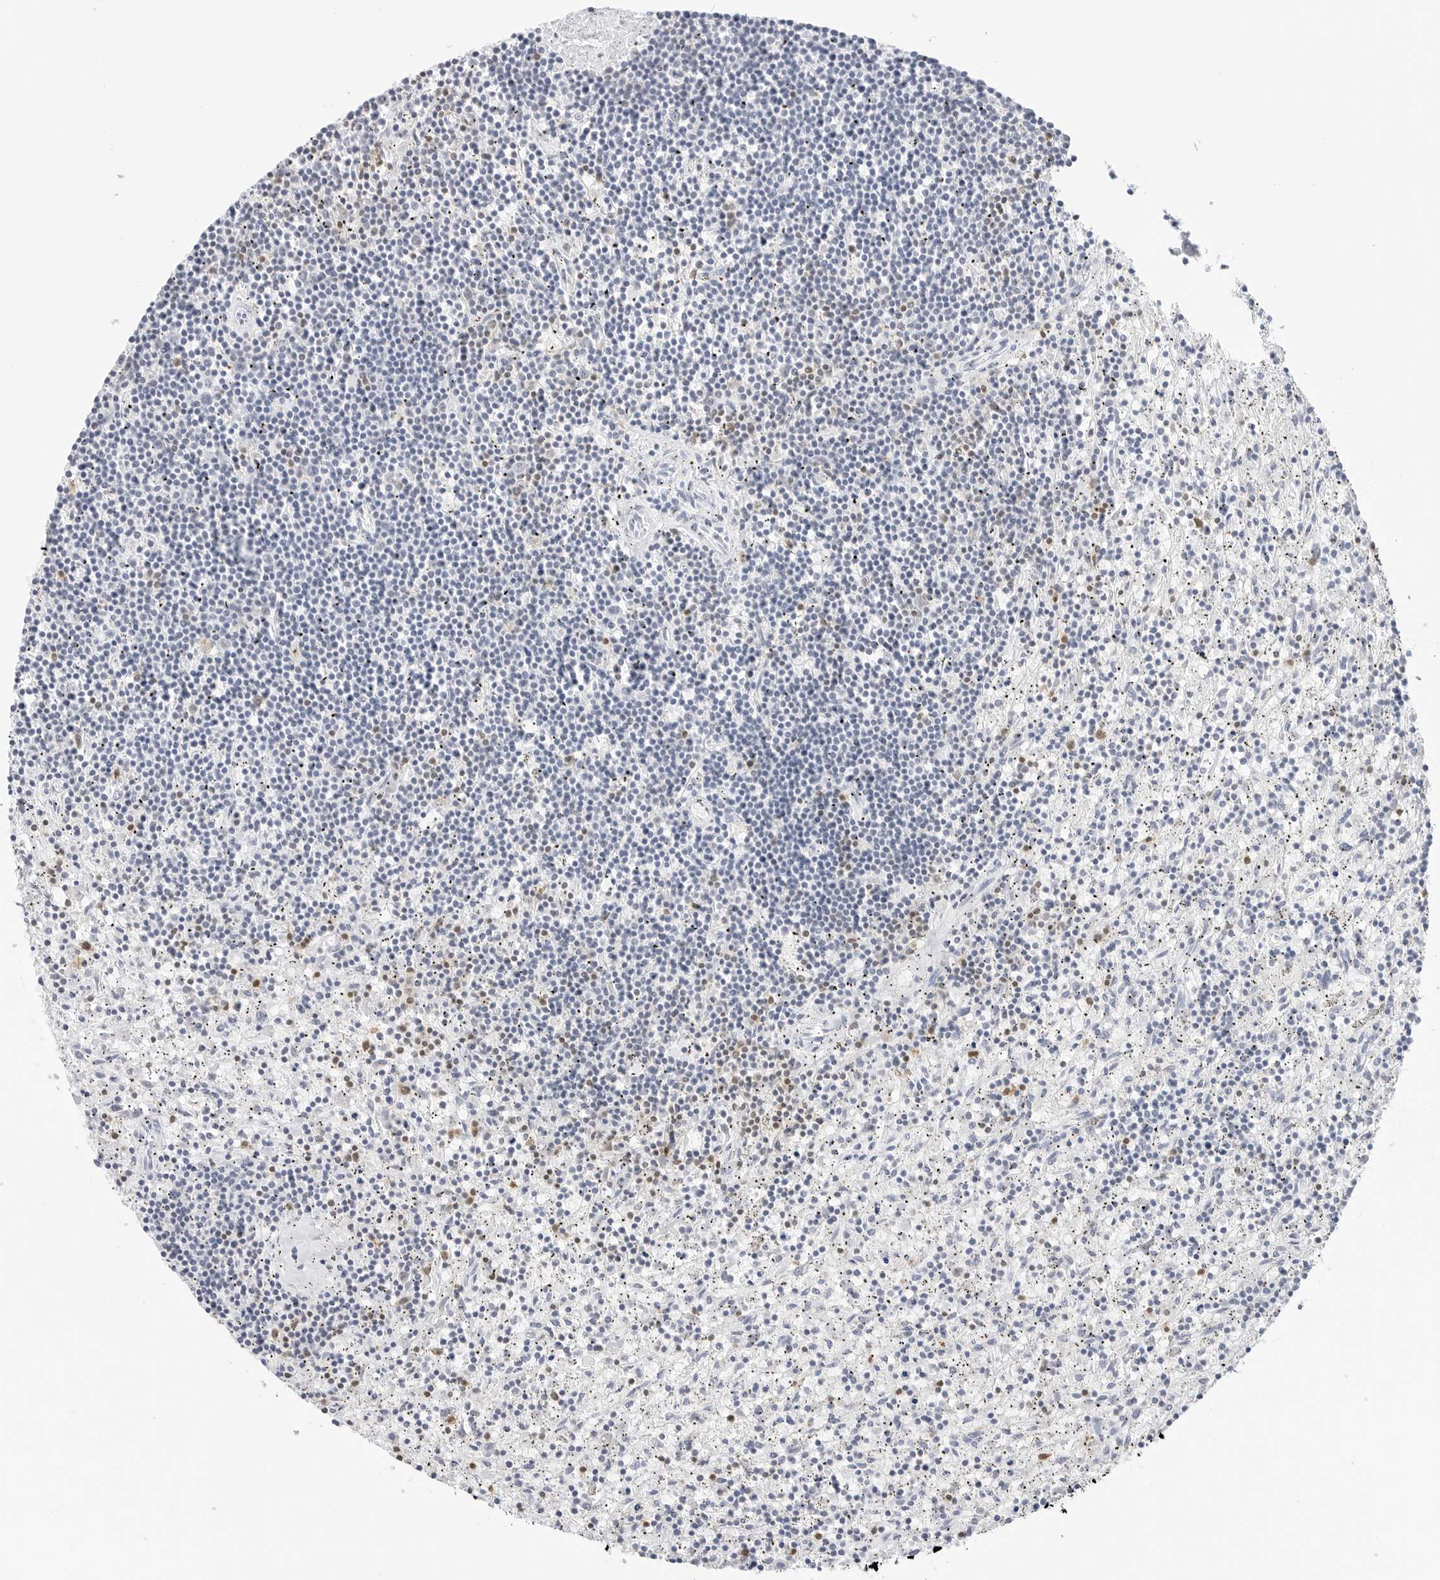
{"staining": {"intensity": "negative", "quantity": "none", "location": "none"}, "tissue": "lymphoma", "cell_type": "Tumor cells", "image_type": "cancer", "snomed": [{"axis": "morphology", "description": "Malignant lymphoma, non-Hodgkin's type, Low grade"}, {"axis": "topography", "description": "Spleen"}], "caption": "Tumor cells show no significant protein expression in malignant lymphoma, non-Hodgkin's type (low-grade). (DAB immunohistochemistry (IHC) visualized using brightfield microscopy, high magnification).", "gene": "SLC9A3R1", "patient": {"sex": "male", "age": 76}}